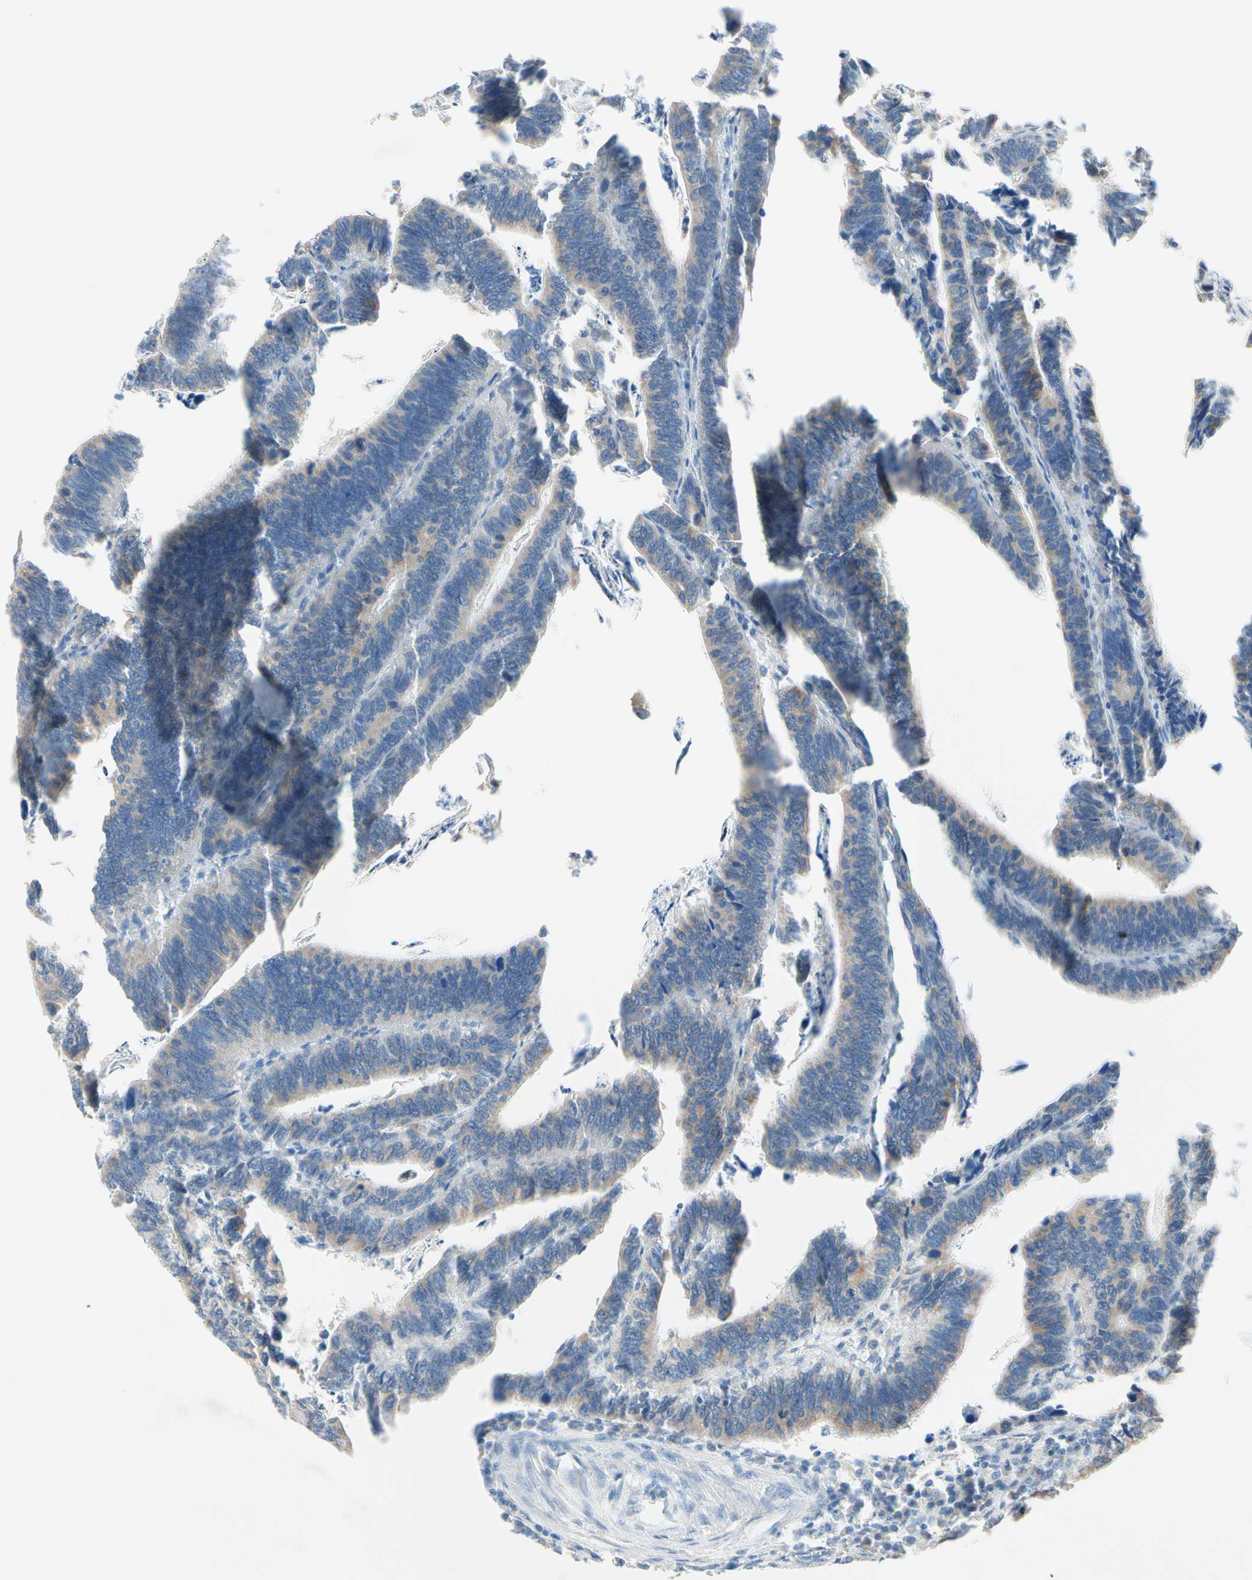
{"staining": {"intensity": "weak", "quantity": ">75%", "location": "cytoplasmic/membranous"}, "tissue": "colorectal cancer", "cell_type": "Tumor cells", "image_type": "cancer", "snomed": [{"axis": "morphology", "description": "Adenocarcinoma, NOS"}, {"axis": "topography", "description": "Colon"}], "caption": "Immunohistochemical staining of human colorectal adenocarcinoma shows weak cytoplasmic/membranous protein expression in about >75% of tumor cells.", "gene": "MFF", "patient": {"sex": "male", "age": 72}}